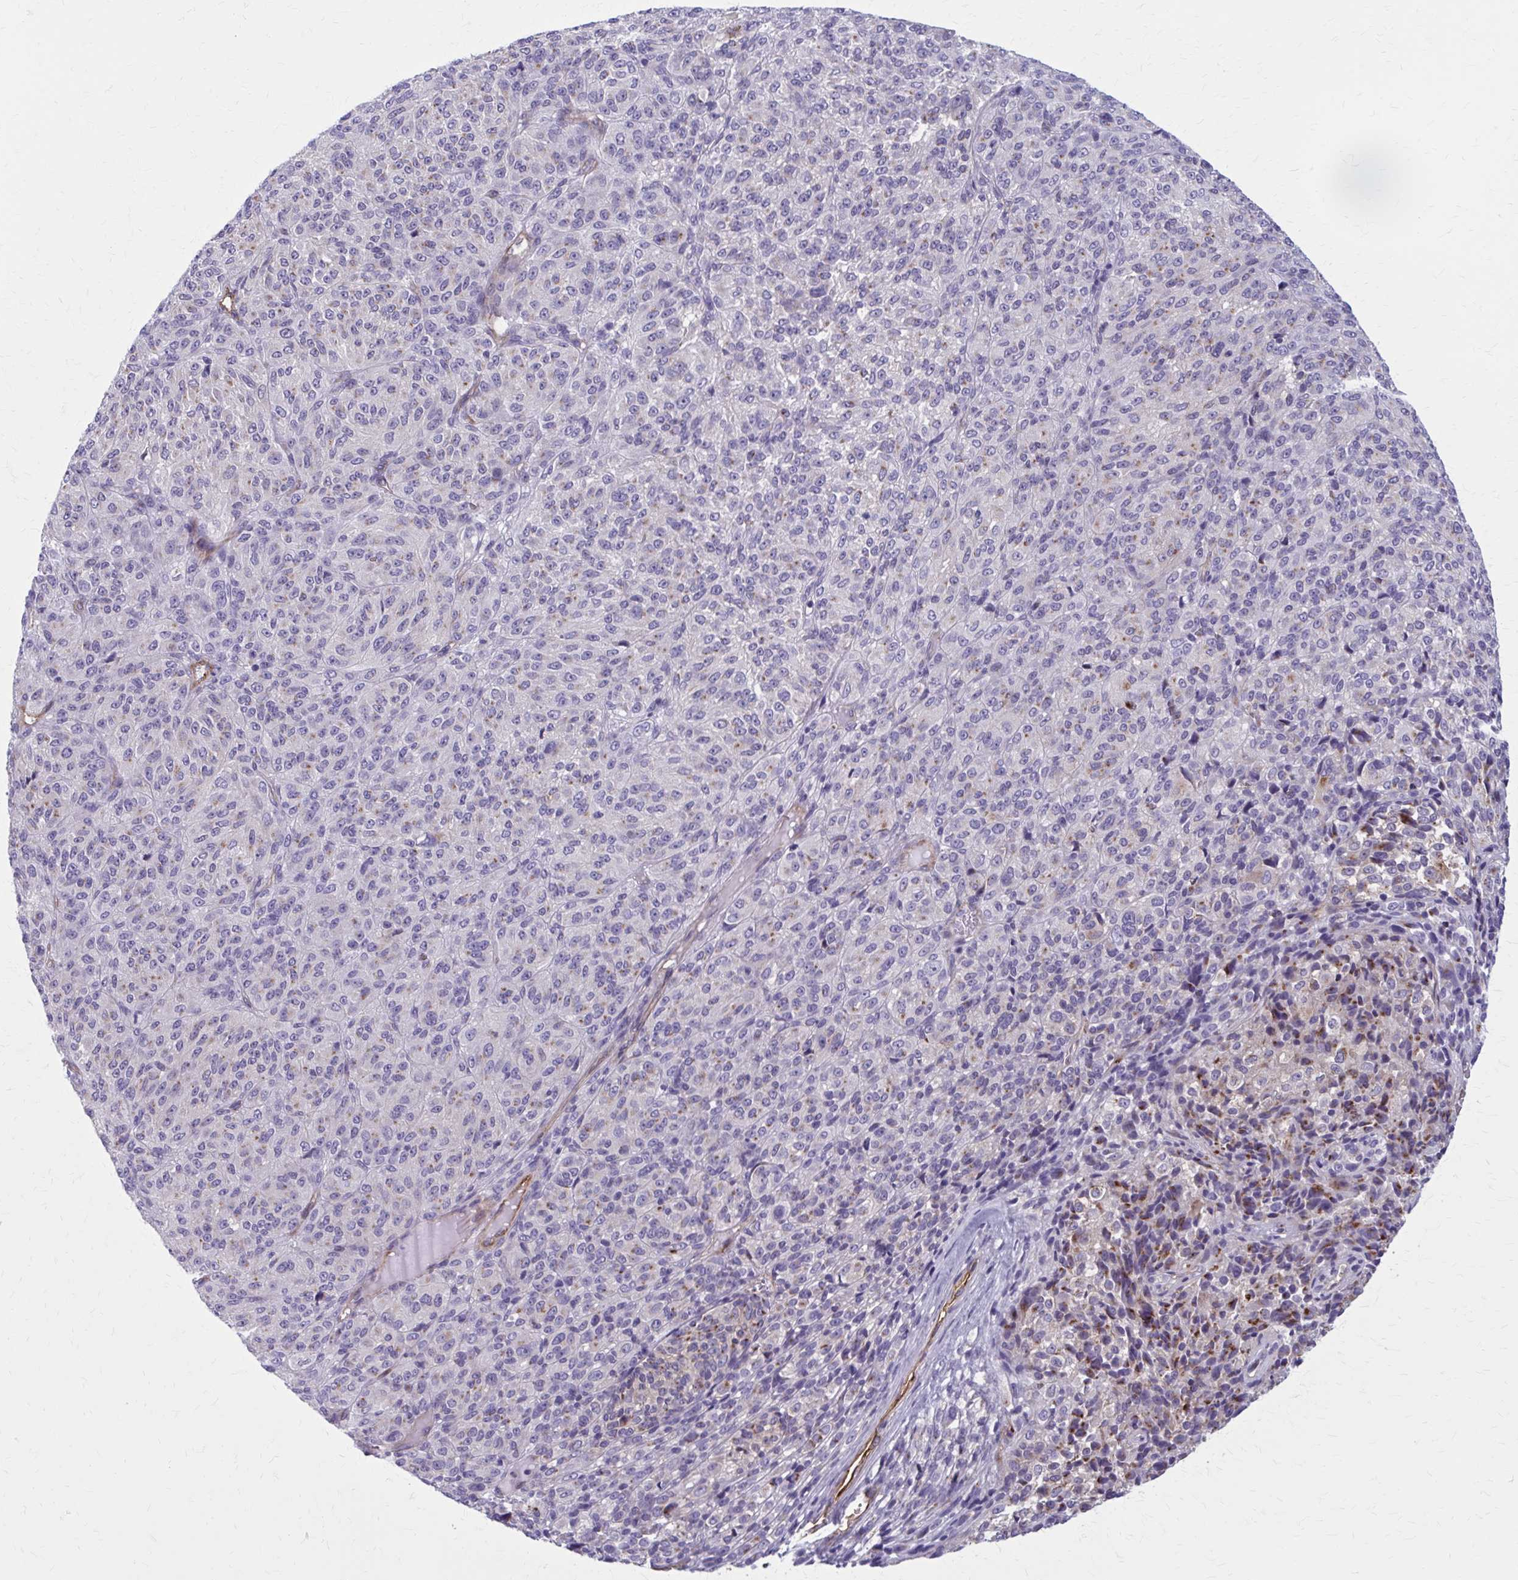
{"staining": {"intensity": "negative", "quantity": "none", "location": "none"}, "tissue": "melanoma", "cell_type": "Tumor cells", "image_type": "cancer", "snomed": [{"axis": "morphology", "description": "Malignant melanoma, Metastatic site"}, {"axis": "topography", "description": "Brain"}], "caption": "Immunohistochemistry (IHC) histopathology image of neoplastic tissue: human malignant melanoma (metastatic site) stained with DAB demonstrates no significant protein positivity in tumor cells.", "gene": "ZDHHC7", "patient": {"sex": "female", "age": 56}}